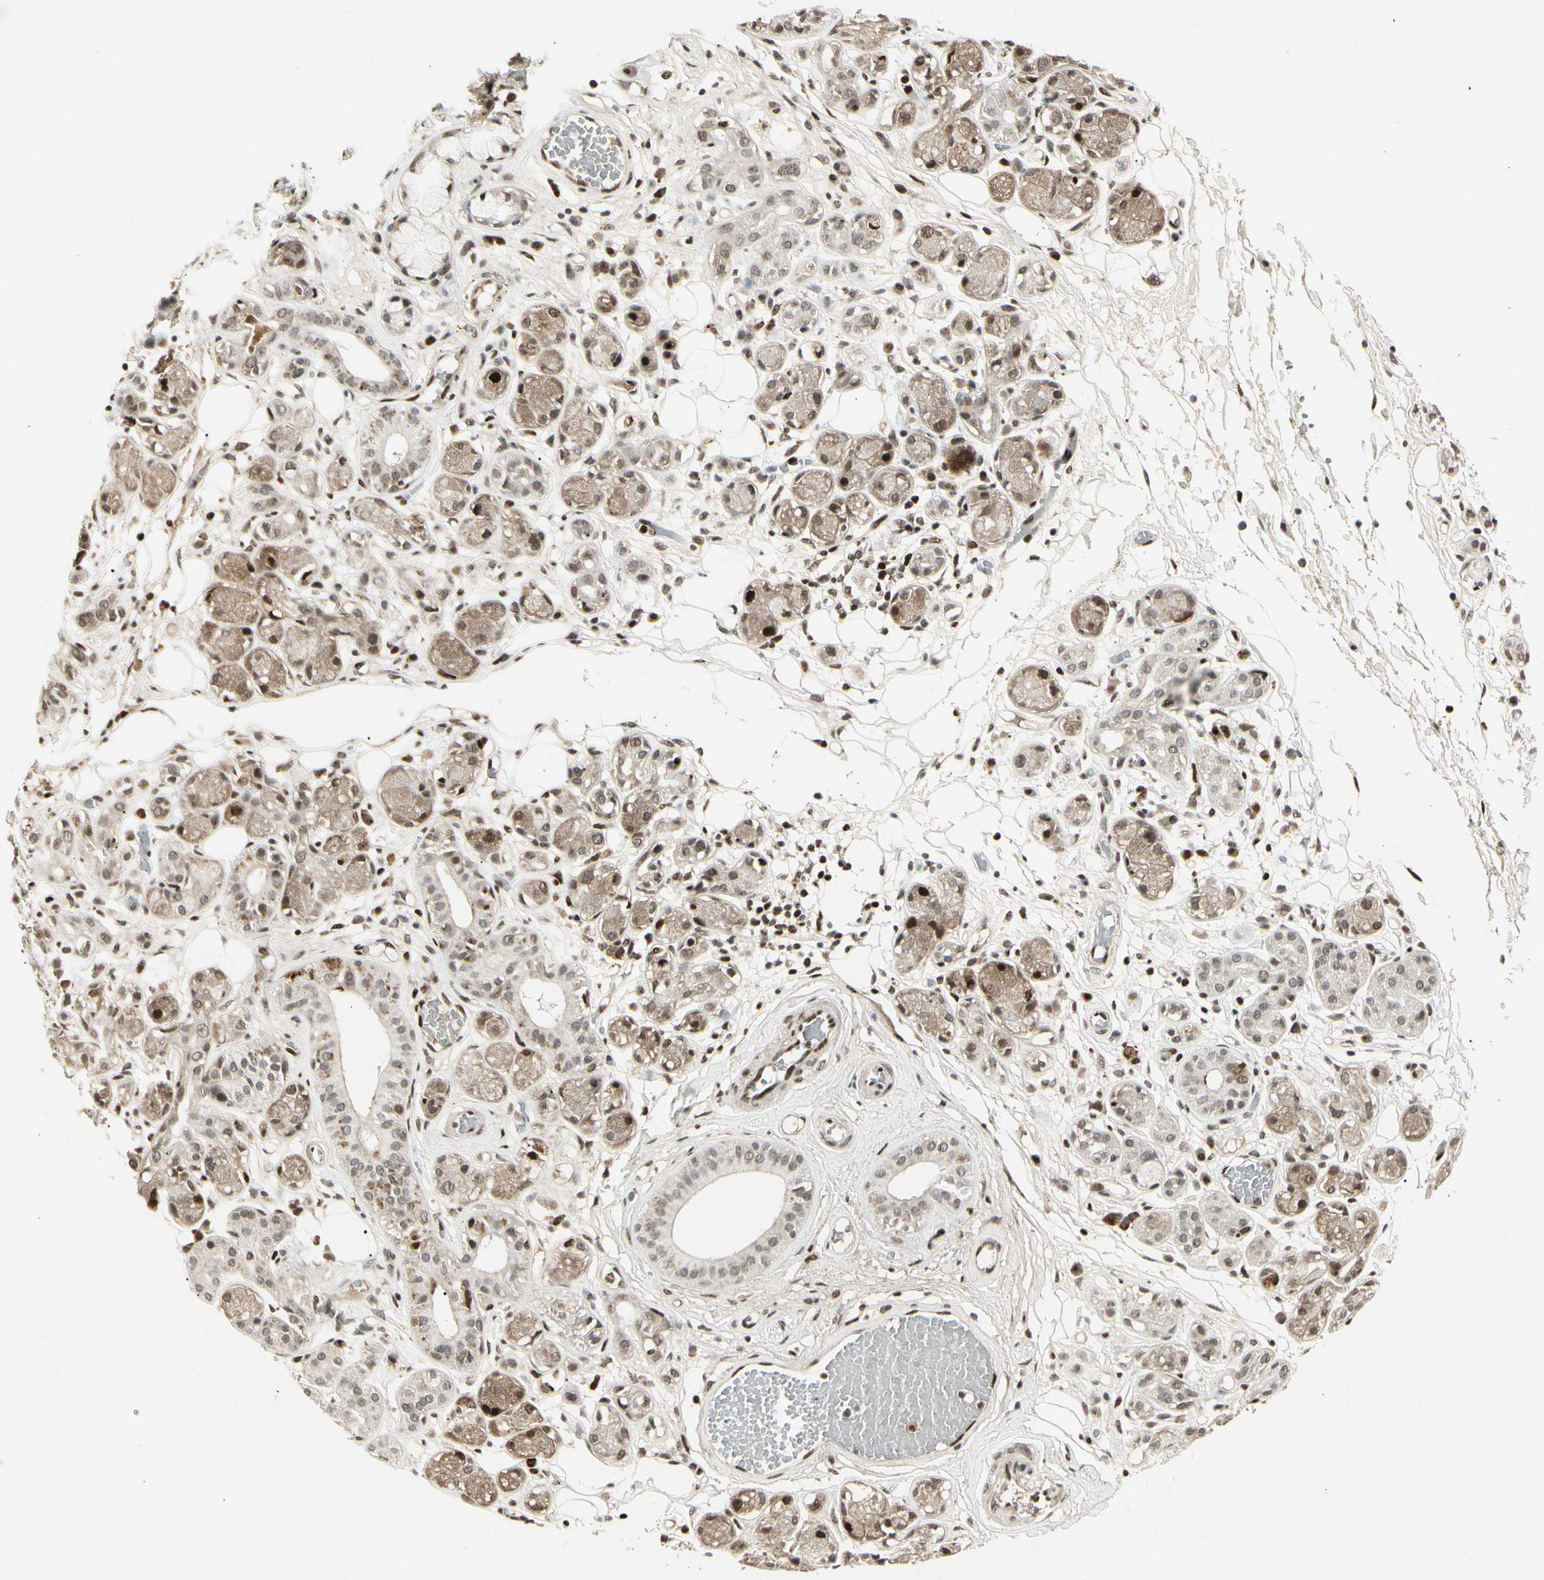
{"staining": {"intensity": "moderate", "quantity": "25%-75%", "location": "nuclear"}, "tissue": "adipose tissue", "cell_type": "Adipocytes", "image_type": "normal", "snomed": [{"axis": "morphology", "description": "Normal tissue, NOS"}, {"axis": "morphology", "description": "Inflammation, NOS"}, {"axis": "topography", "description": "Vascular tissue"}, {"axis": "topography", "description": "Salivary gland"}], "caption": "The immunohistochemical stain shows moderate nuclear staining in adipocytes of unremarkable adipose tissue.", "gene": "FOXJ2", "patient": {"sex": "female", "age": 75}}